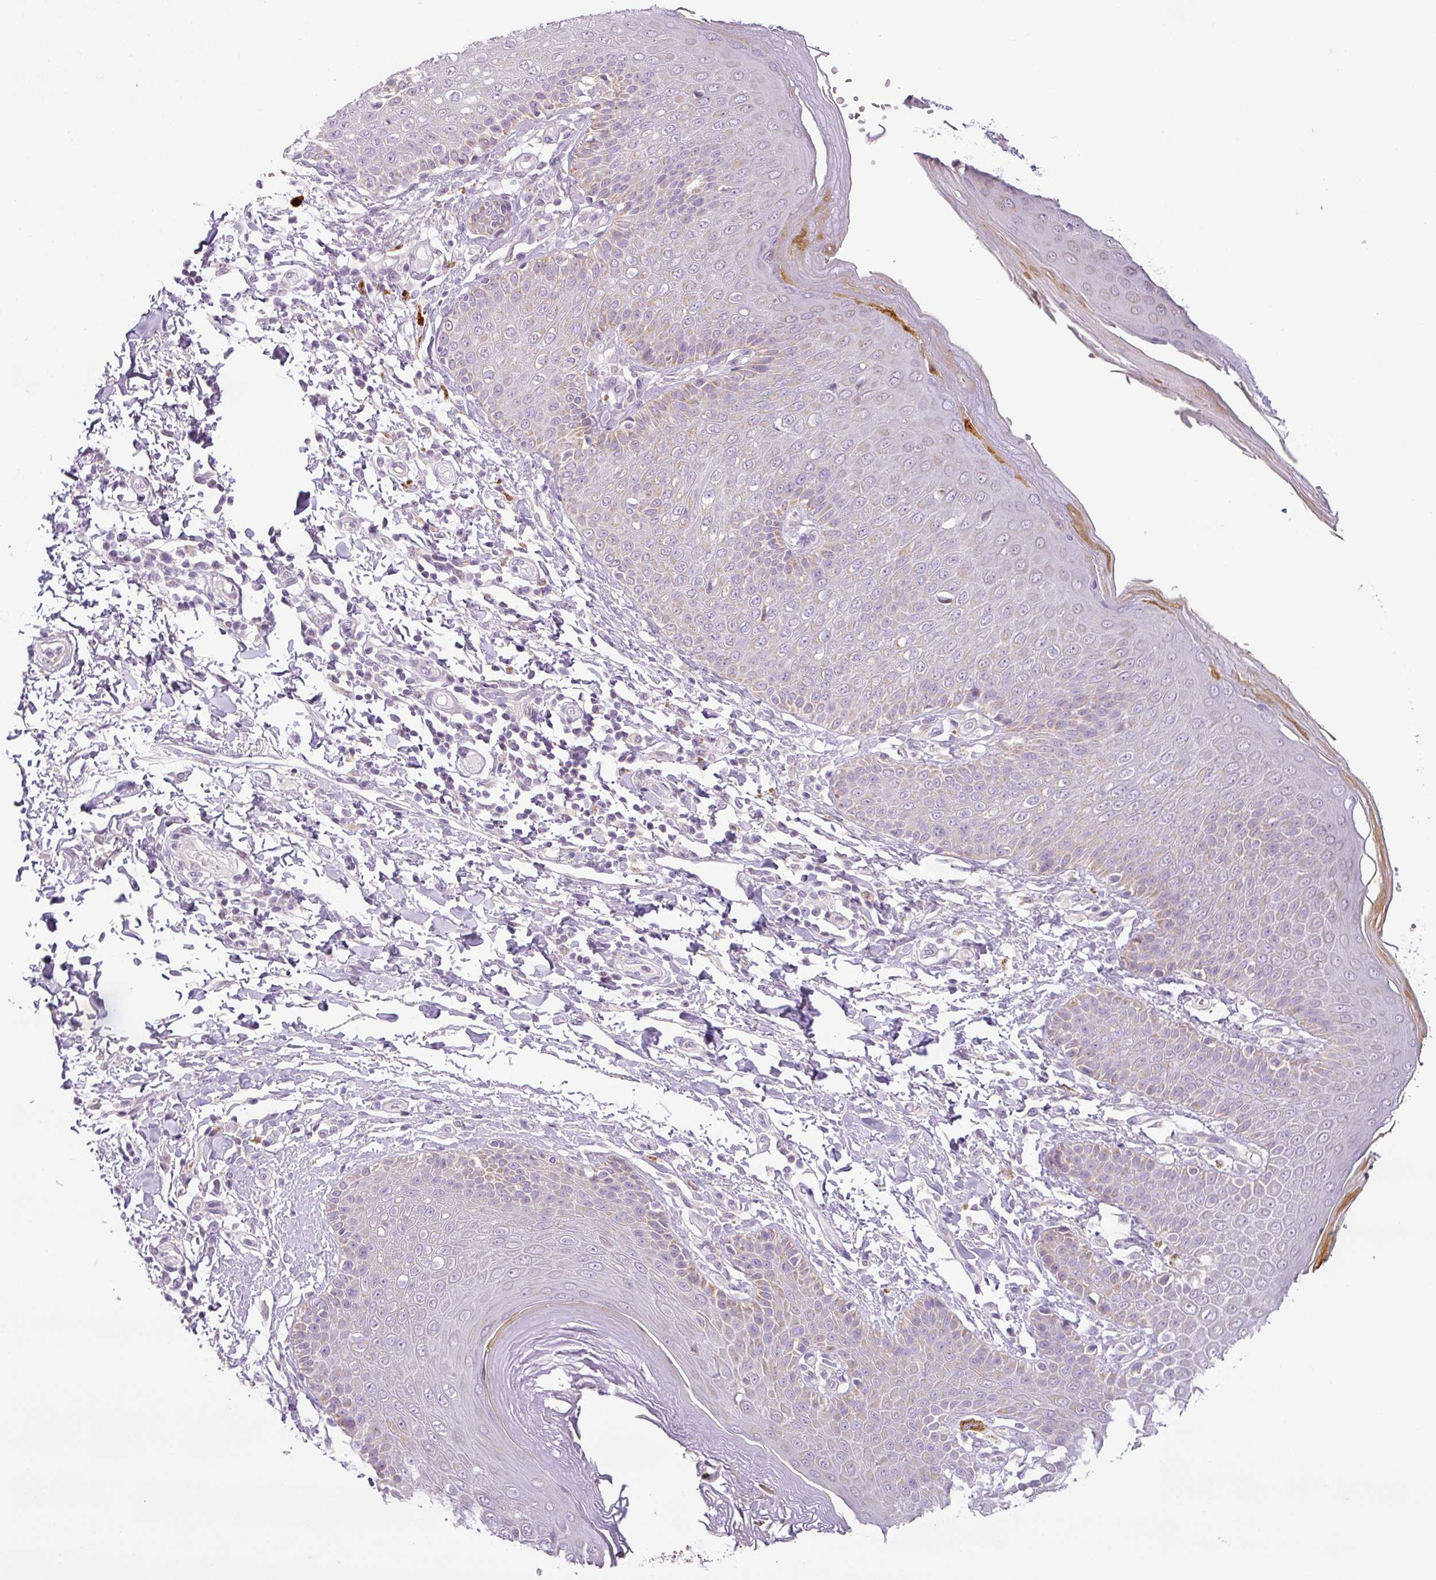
{"staining": {"intensity": "moderate", "quantity": "<25%", "location": "cytoplasmic/membranous"}, "tissue": "skin", "cell_type": "Epidermal cells", "image_type": "normal", "snomed": [{"axis": "morphology", "description": "Normal tissue, NOS"}, {"axis": "topography", "description": "Peripheral nerve tissue"}], "caption": "A low amount of moderate cytoplasmic/membranous staining is seen in about <25% of epidermal cells in normal skin.", "gene": "HMCN2", "patient": {"sex": "male", "age": 51}}